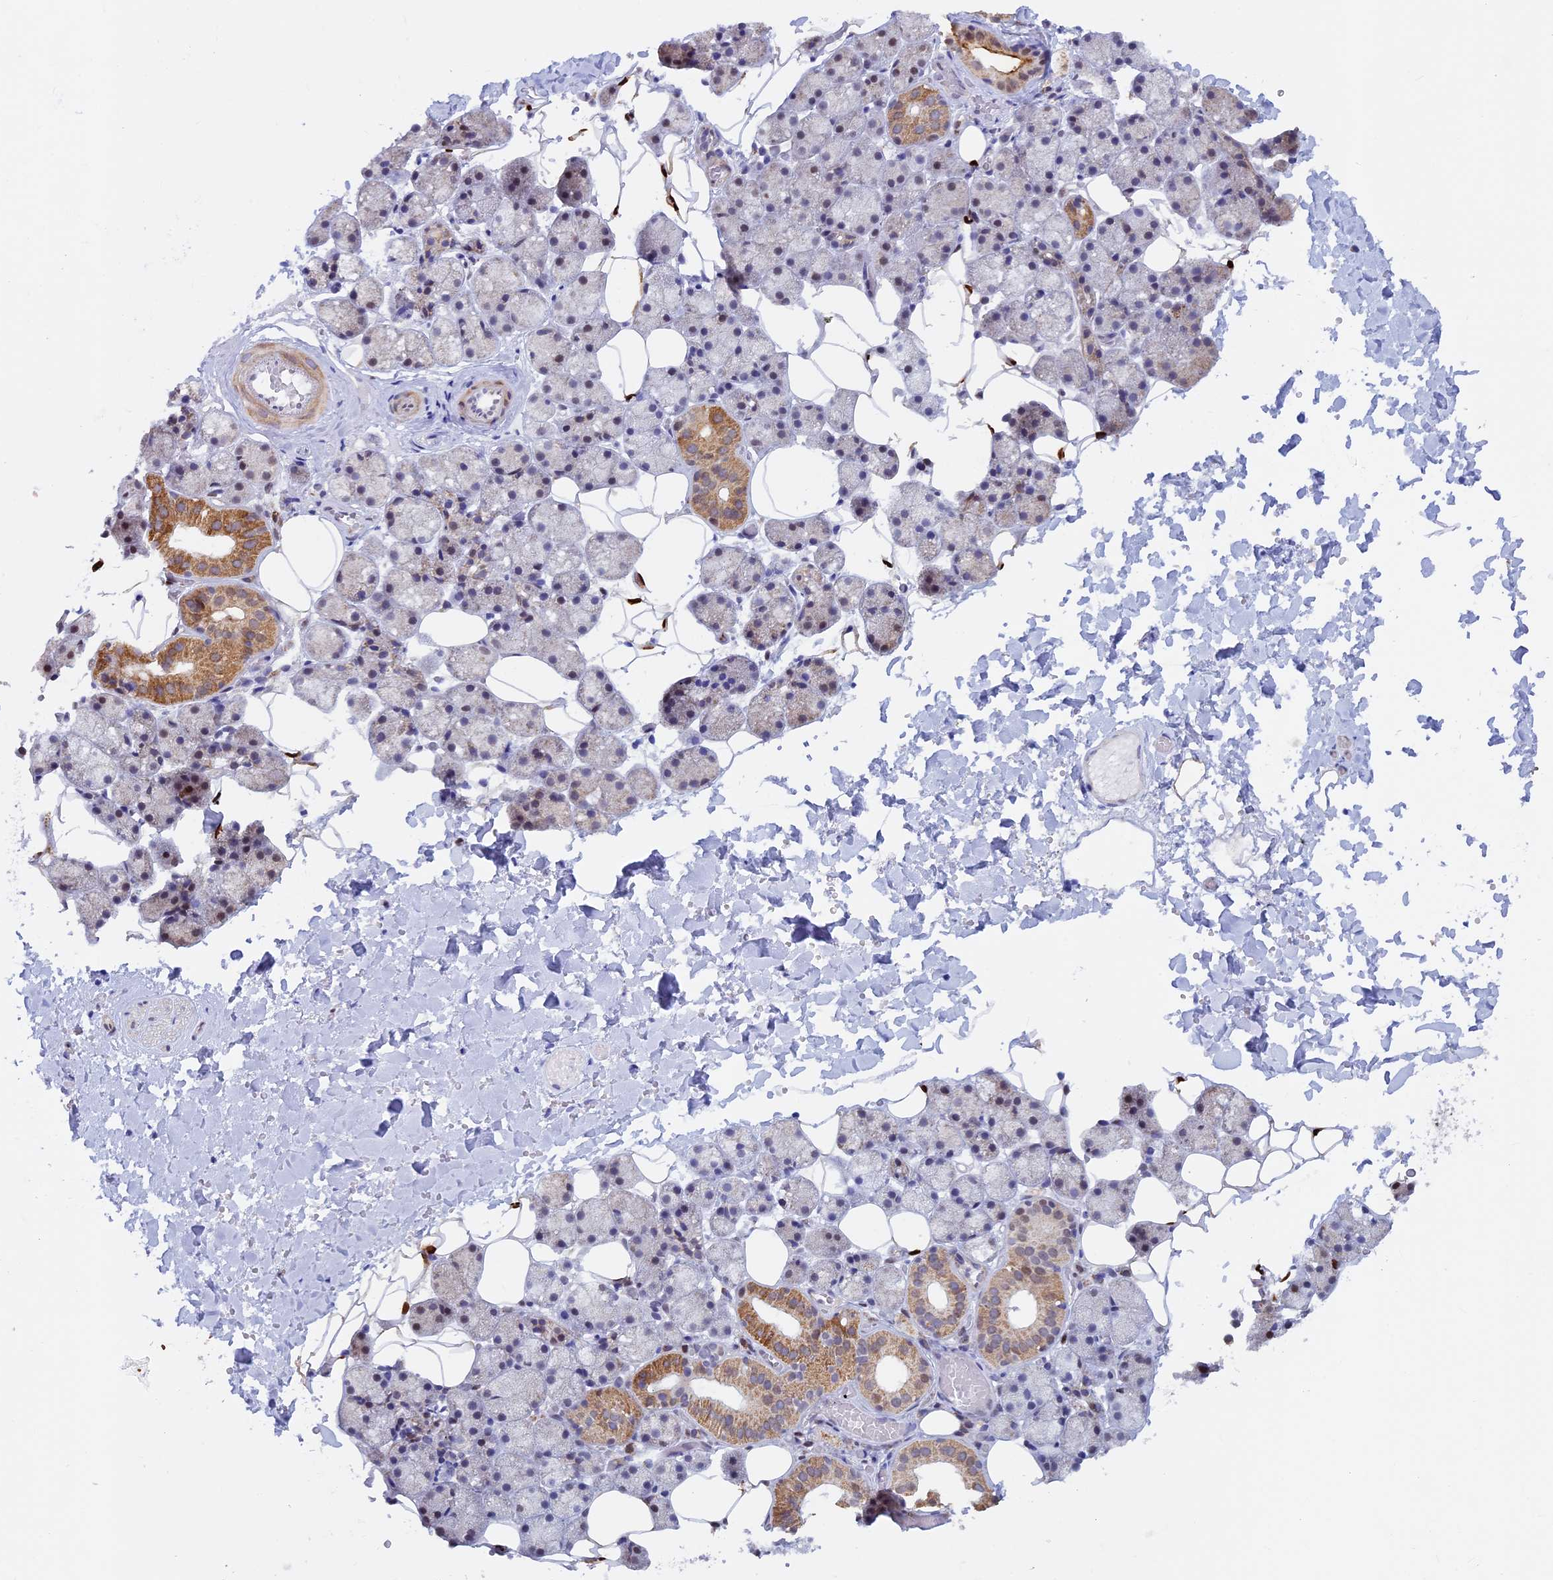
{"staining": {"intensity": "moderate", "quantity": "25%-75%", "location": "cytoplasmic/membranous,nuclear"}, "tissue": "salivary gland", "cell_type": "Glandular cells", "image_type": "normal", "snomed": [{"axis": "morphology", "description": "Normal tissue, NOS"}, {"axis": "topography", "description": "Salivary gland"}], "caption": "High-power microscopy captured an IHC photomicrograph of normal salivary gland, revealing moderate cytoplasmic/membranous,nuclear positivity in about 25%-75% of glandular cells. (IHC, brightfield microscopy, high magnification).", "gene": "ACSS1", "patient": {"sex": "female", "age": 33}}